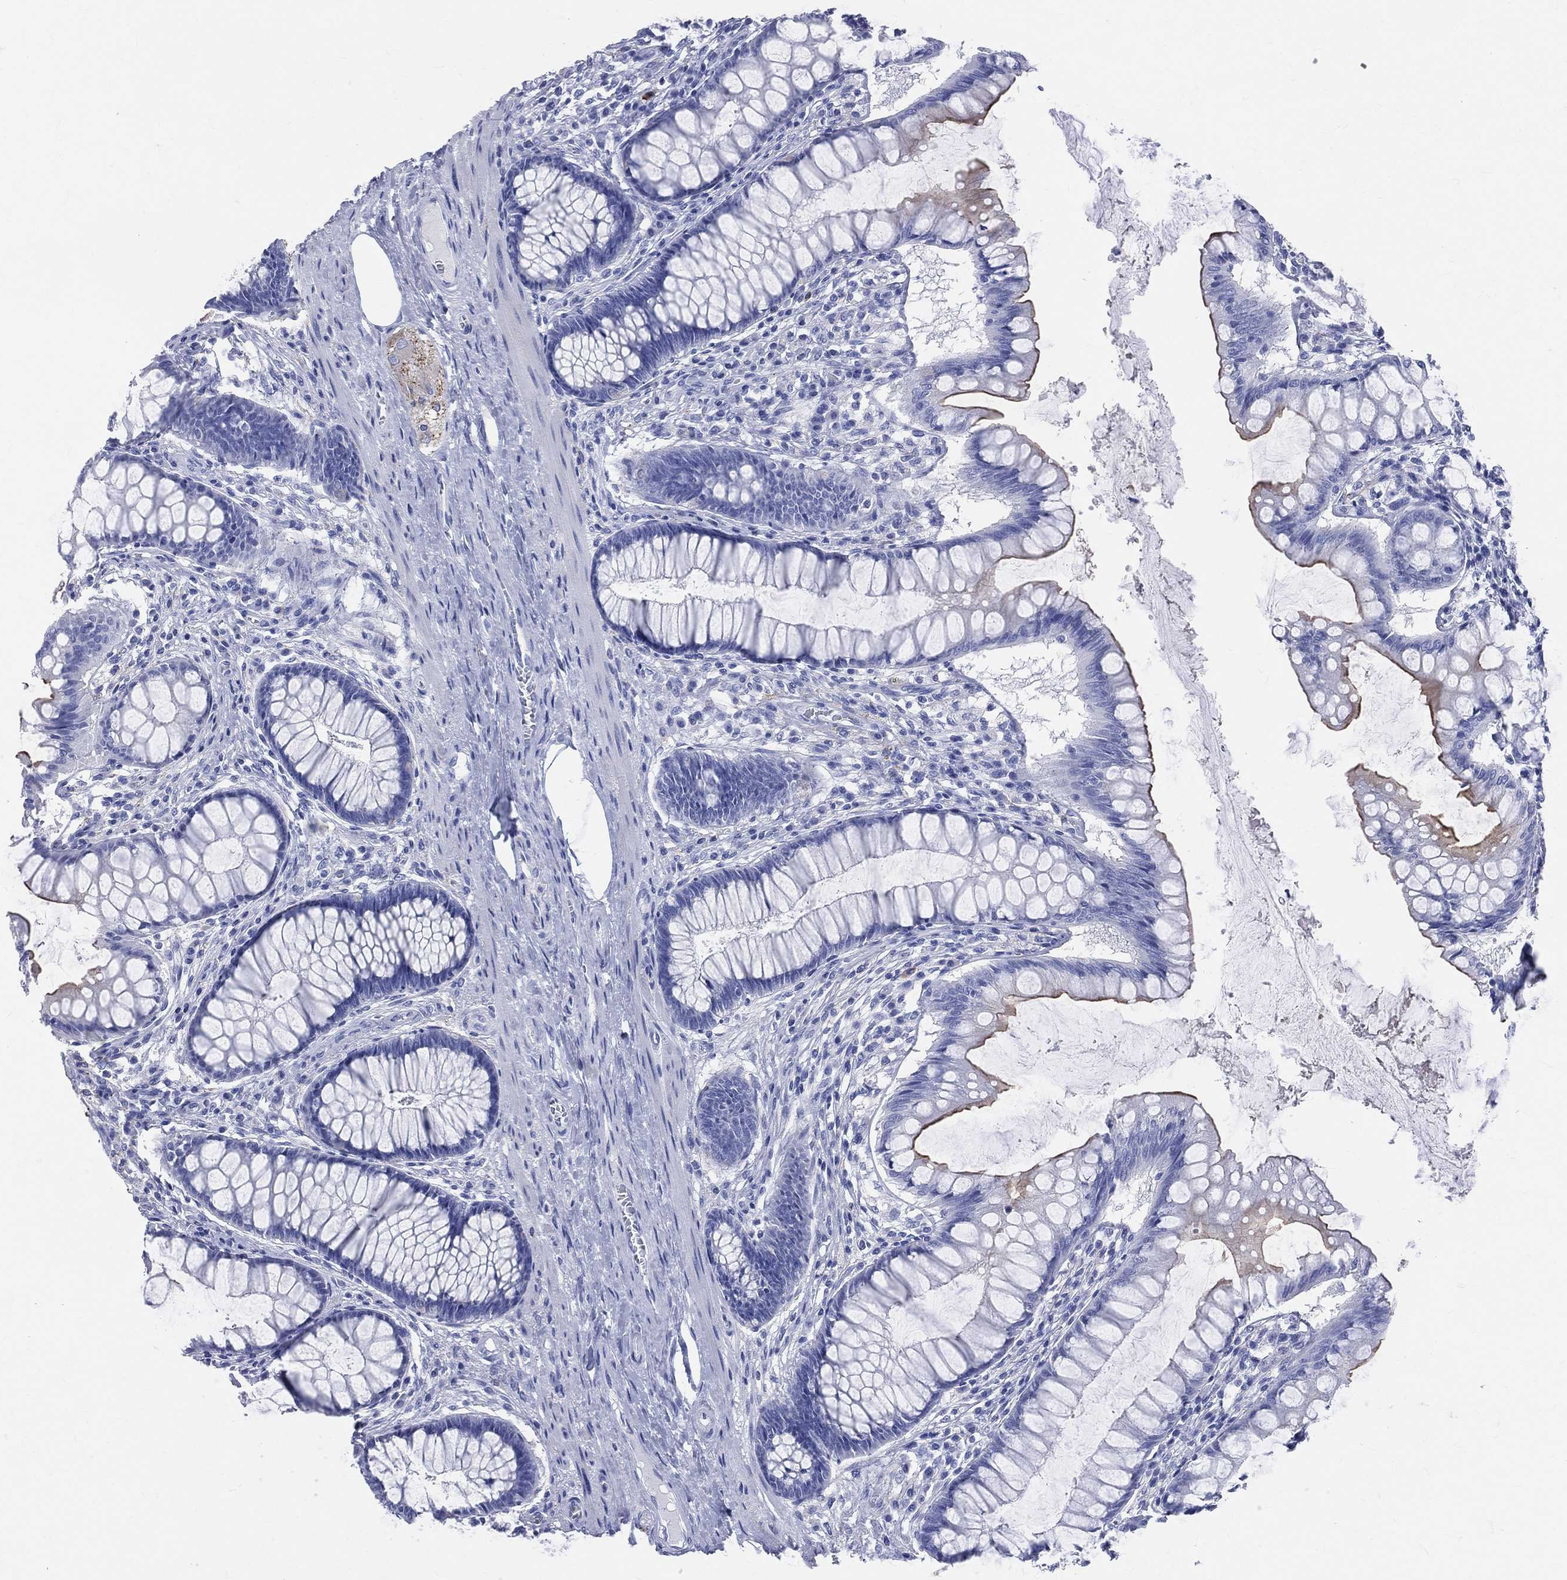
{"staining": {"intensity": "negative", "quantity": "none", "location": "none"}, "tissue": "colon", "cell_type": "Endothelial cells", "image_type": "normal", "snomed": [{"axis": "morphology", "description": "Normal tissue, NOS"}, {"axis": "topography", "description": "Colon"}], "caption": "Immunohistochemistry micrograph of unremarkable colon: colon stained with DAB (3,3'-diaminobenzidine) shows no significant protein staining in endothelial cells.", "gene": "SYP", "patient": {"sex": "female", "age": 65}}